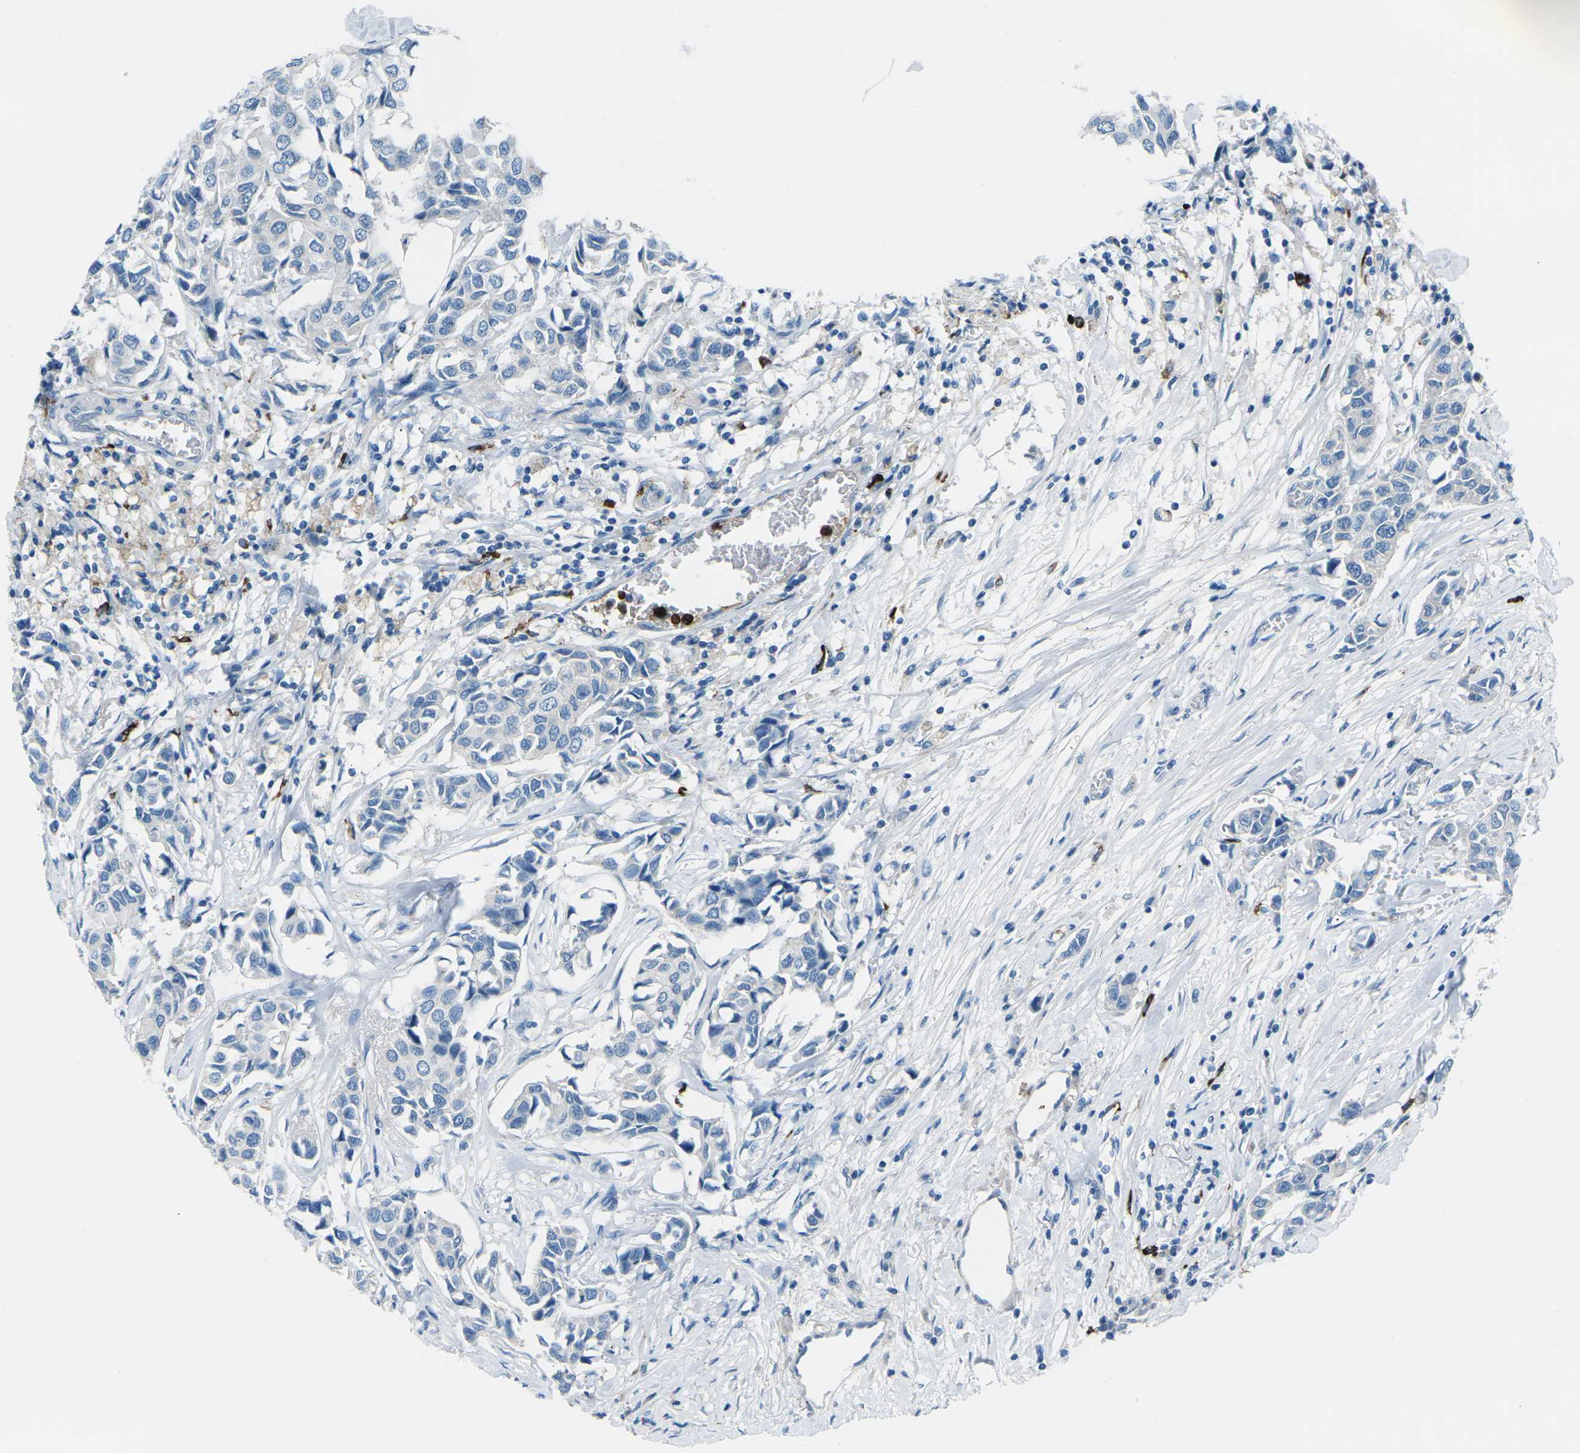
{"staining": {"intensity": "negative", "quantity": "none", "location": "none"}, "tissue": "breast cancer", "cell_type": "Tumor cells", "image_type": "cancer", "snomed": [{"axis": "morphology", "description": "Duct carcinoma"}, {"axis": "topography", "description": "Breast"}], "caption": "Breast cancer (intraductal carcinoma) was stained to show a protein in brown. There is no significant positivity in tumor cells.", "gene": "FCN1", "patient": {"sex": "female", "age": 80}}